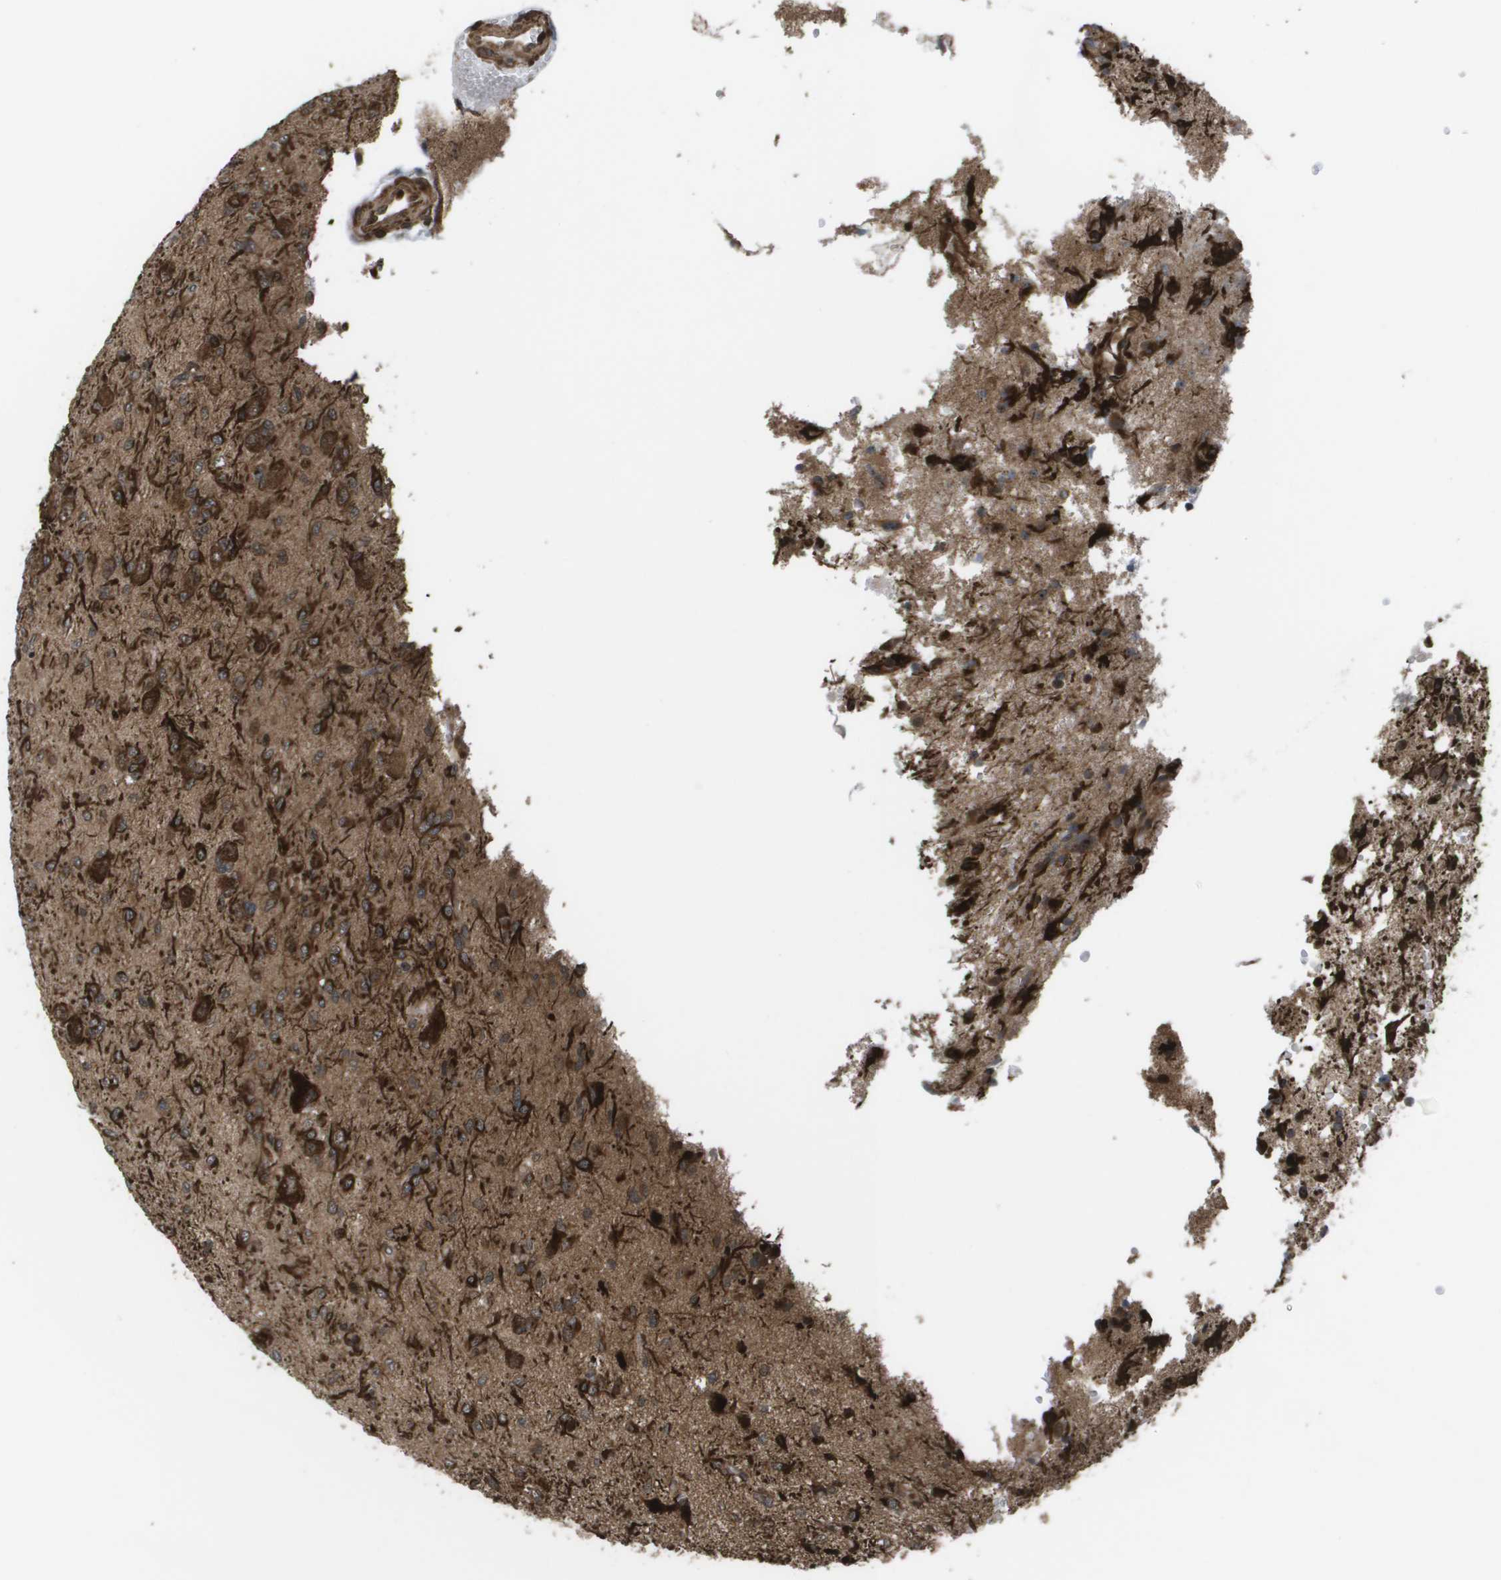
{"staining": {"intensity": "moderate", "quantity": ">75%", "location": "cytoplasmic/membranous"}, "tissue": "glioma", "cell_type": "Tumor cells", "image_type": "cancer", "snomed": [{"axis": "morphology", "description": "Glioma, malignant, High grade"}, {"axis": "topography", "description": "Brain"}], "caption": "Glioma stained with a protein marker shows moderate staining in tumor cells.", "gene": "AXIN2", "patient": {"sex": "female", "age": 59}}